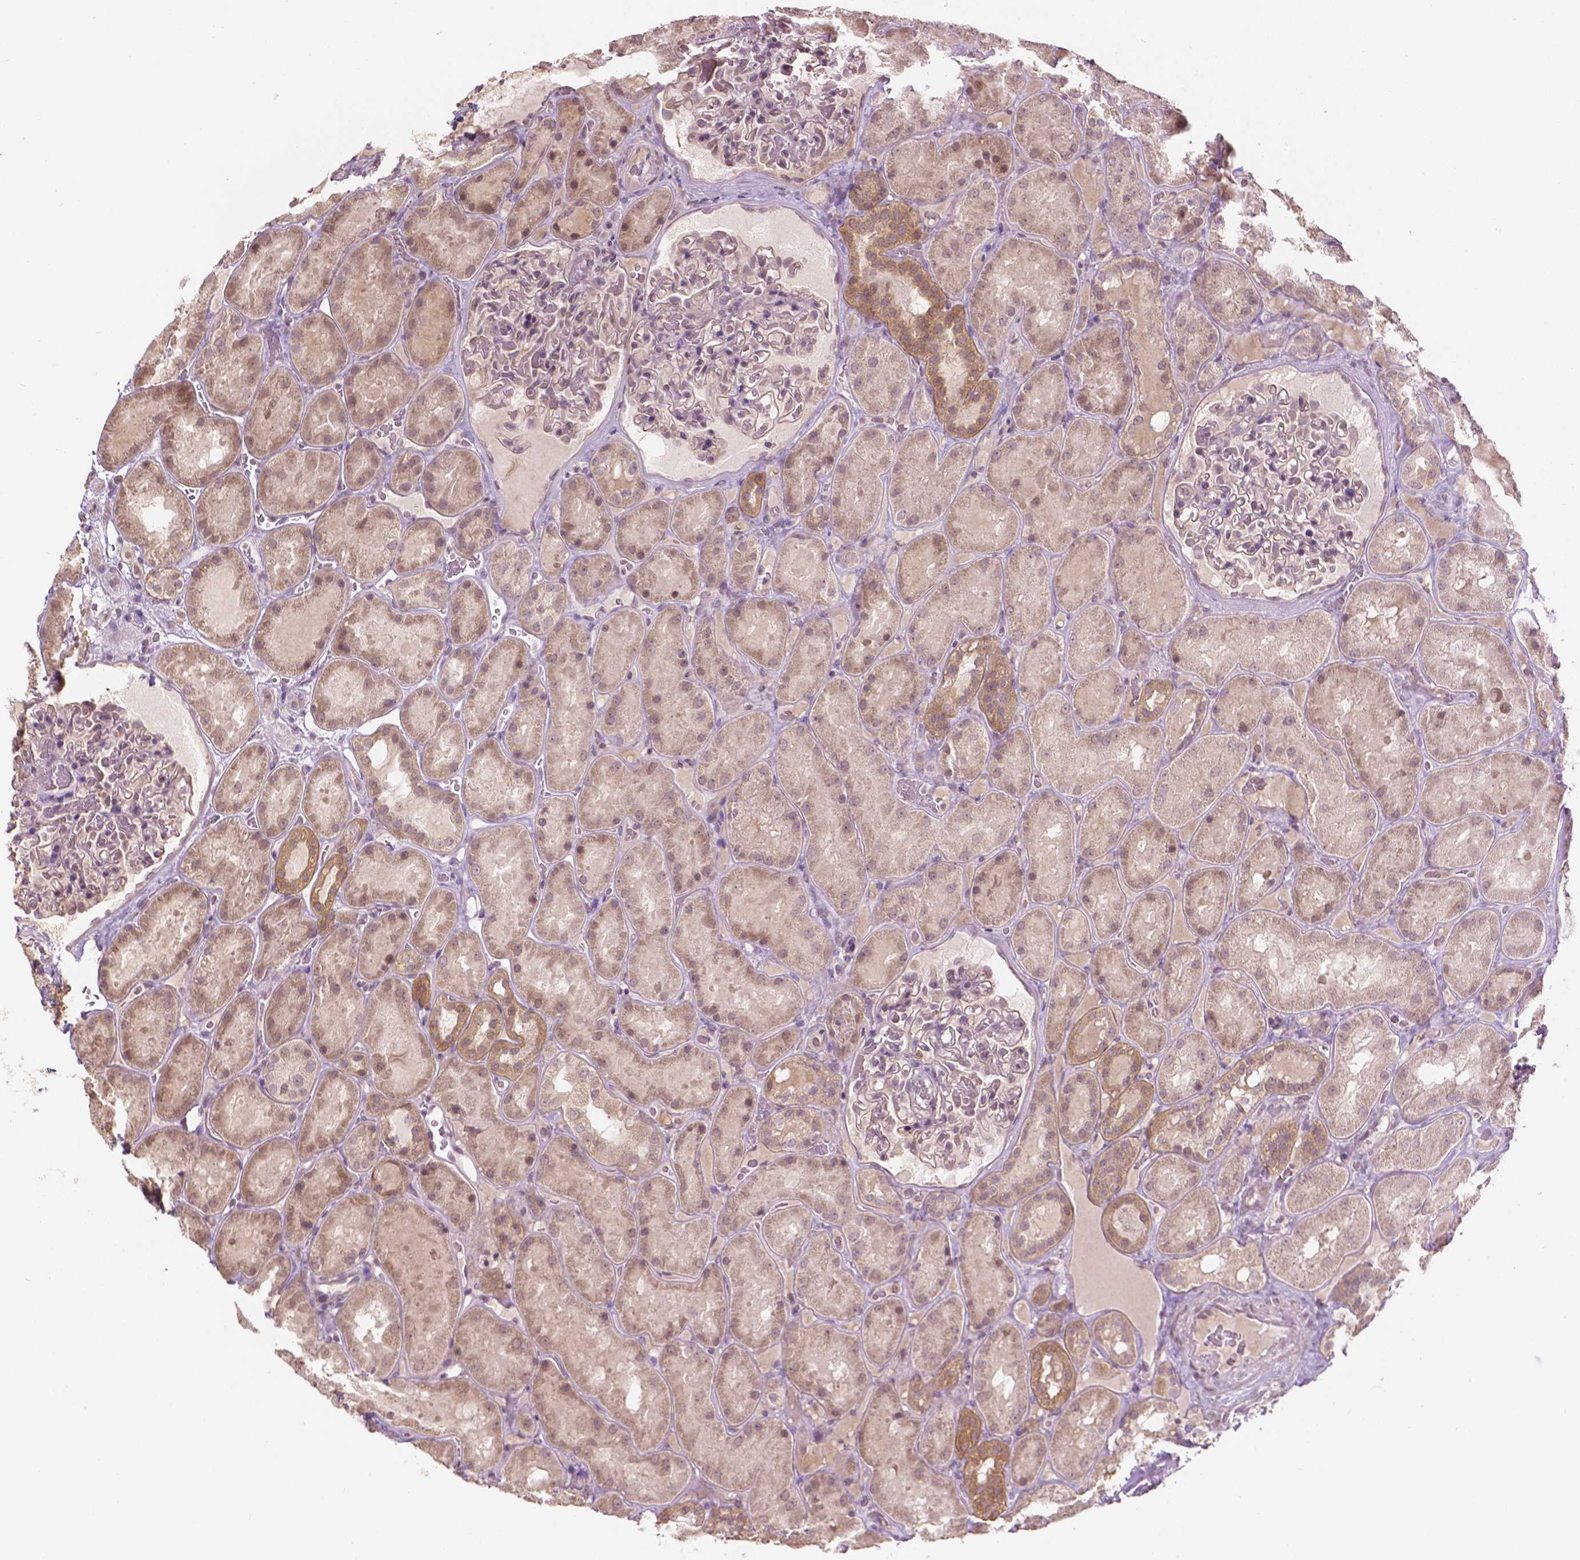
{"staining": {"intensity": "negative", "quantity": "none", "location": "none"}, "tissue": "kidney", "cell_type": "Cells in glomeruli", "image_type": "normal", "snomed": [{"axis": "morphology", "description": "Normal tissue, NOS"}, {"axis": "topography", "description": "Kidney"}], "caption": "Immunohistochemistry (IHC) micrograph of benign human kidney stained for a protein (brown), which demonstrates no positivity in cells in glomeruli. (Brightfield microscopy of DAB (3,3'-diaminobenzidine) immunohistochemistry at high magnification).", "gene": "NOS1AP", "patient": {"sex": "male", "age": 73}}